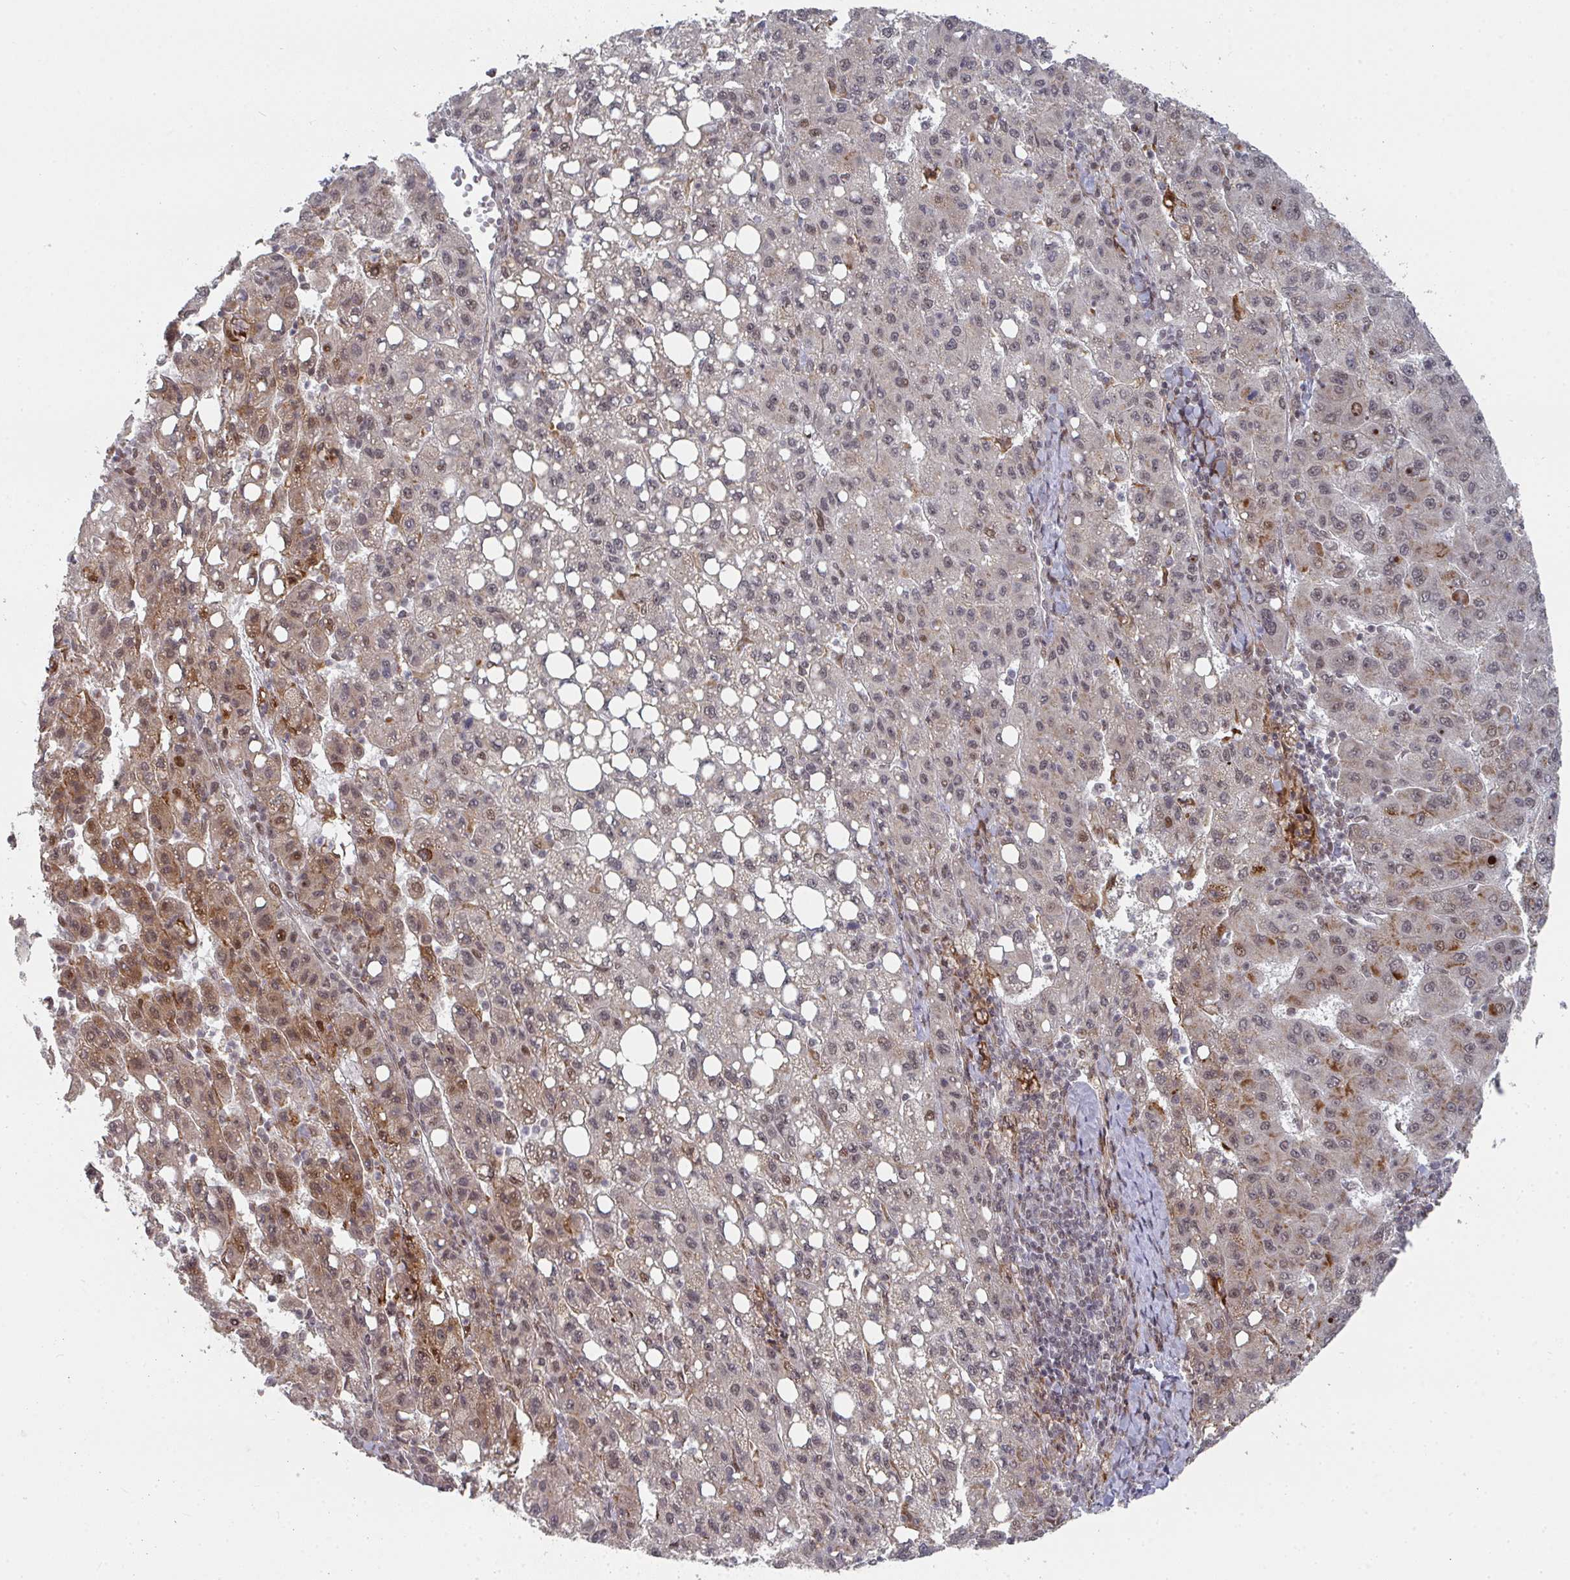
{"staining": {"intensity": "moderate", "quantity": "25%-75%", "location": "cytoplasmic/membranous"}, "tissue": "liver cancer", "cell_type": "Tumor cells", "image_type": "cancer", "snomed": [{"axis": "morphology", "description": "Carcinoma, Hepatocellular, NOS"}, {"axis": "topography", "description": "Liver"}], "caption": "This is an image of IHC staining of liver cancer, which shows moderate staining in the cytoplasmic/membranous of tumor cells.", "gene": "RBBP5", "patient": {"sex": "female", "age": 82}}